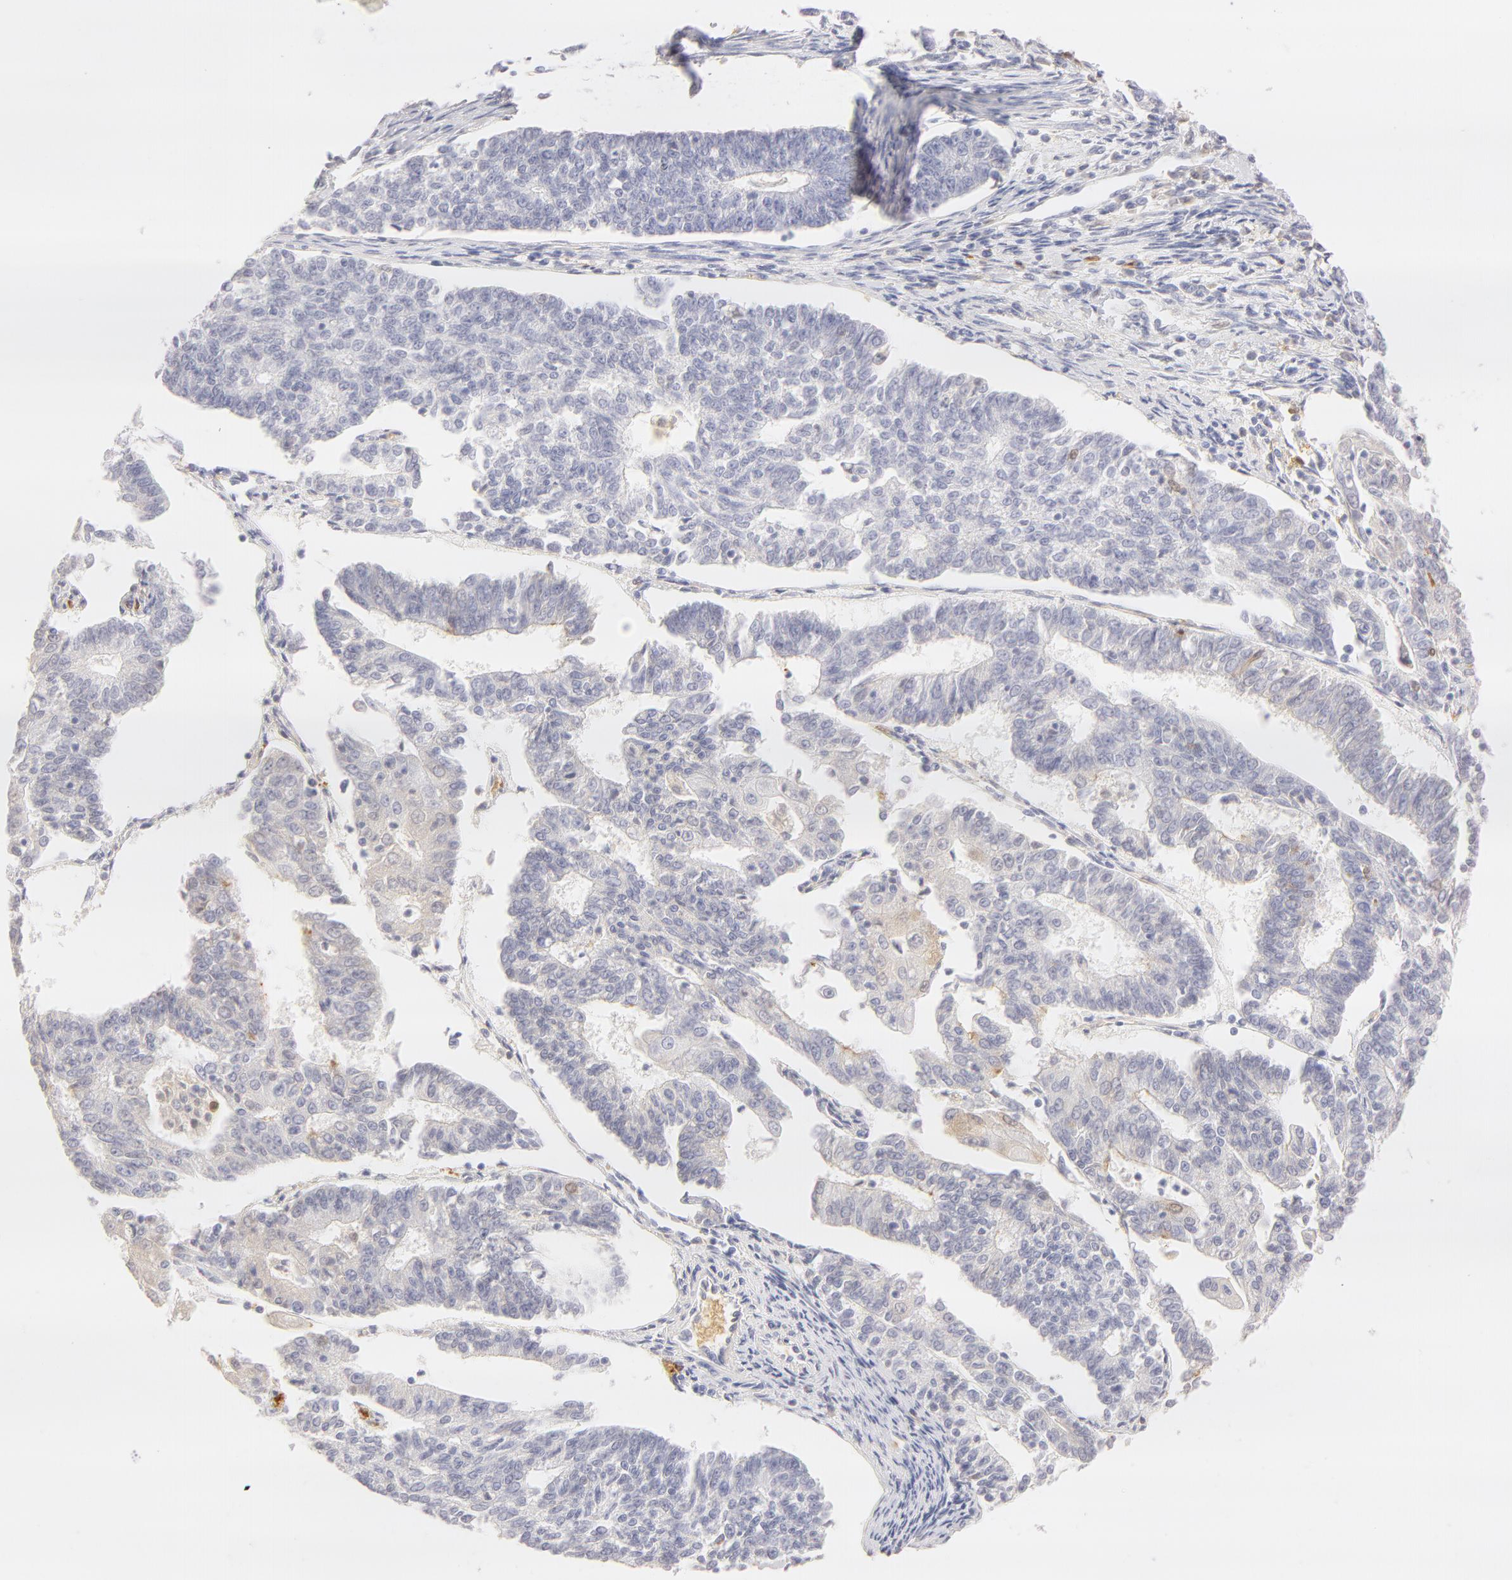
{"staining": {"intensity": "negative", "quantity": "none", "location": "none"}, "tissue": "endometrial cancer", "cell_type": "Tumor cells", "image_type": "cancer", "snomed": [{"axis": "morphology", "description": "Adenocarcinoma, NOS"}, {"axis": "topography", "description": "Endometrium"}], "caption": "DAB immunohistochemical staining of human endometrial adenocarcinoma shows no significant staining in tumor cells. (DAB immunohistochemistry (IHC) visualized using brightfield microscopy, high magnification).", "gene": "CA2", "patient": {"sex": "female", "age": 56}}